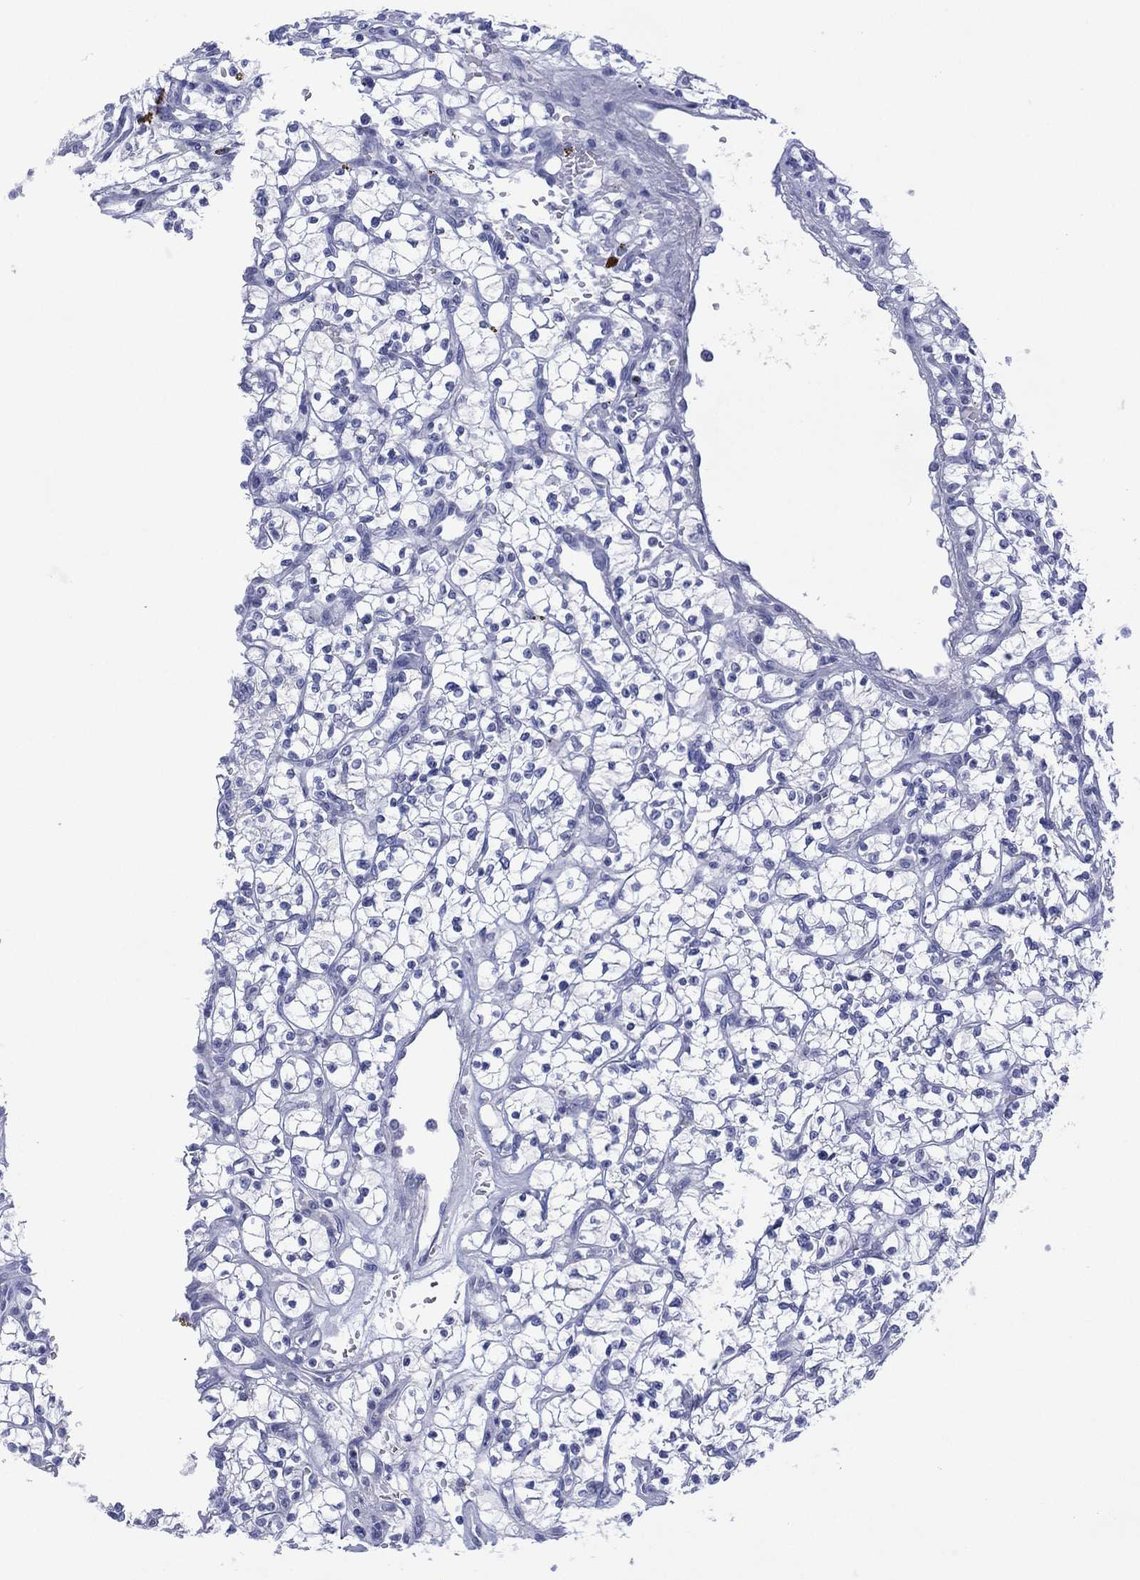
{"staining": {"intensity": "negative", "quantity": "none", "location": "none"}, "tissue": "renal cancer", "cell_type": "Tumor cells", "image_type": "cancer", "snomed": [{"axis": "morphology", "description": "Adenocarcinoma, NOS"}, {"axis": "topography", "description": "Kidney"}], "caption": "This is a image of immunohistochemistry staining of renal cancer, which shows no positivity in tumor cells.", "gene": "DSG1", "patient": {"sex": "female", "age": 64}}